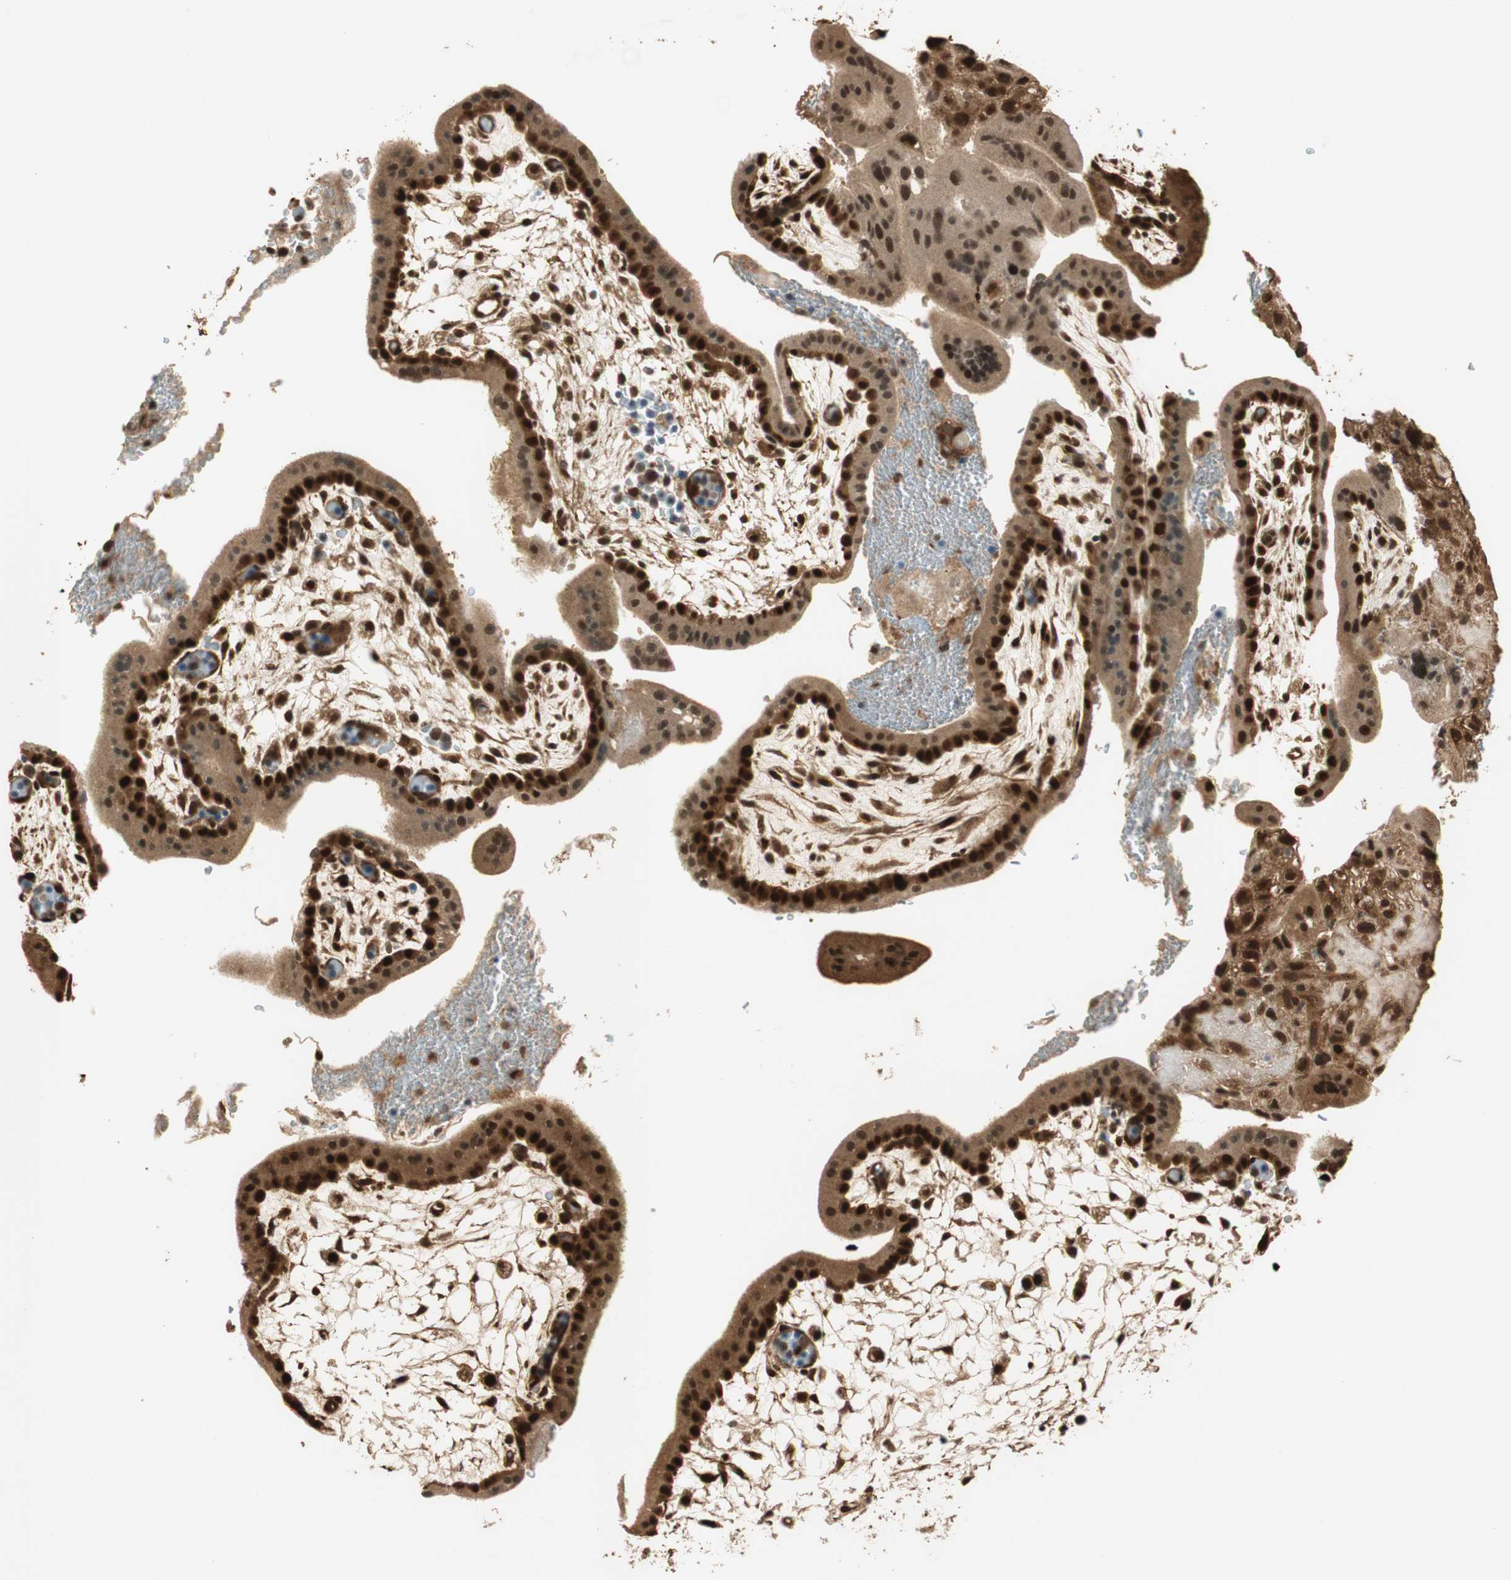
{"staining": {"intensity": "strong", "quantity": ">75%", "location": "cytoplasmic/membranous,nuclear"}, "tissue": "placenta", "cell_type": "Decidual cells", "image_type": "normal", "snomed": [{"axis": "morphology", "description": "Normal tissue, NOS"}, {"axis": "topography", "description": "Placenta"}], "caption": "This photomicrograph exhibits unremarkable placenta stained with immunohistochemistry to label a protein in brown. The cytoplasmic/membranous,nuclear of decidual cells show strong positivity for the protein. Nuclei are counter-stained blue.", "gene": "RPA3", "patient": {"sex": "female", "age": 35}}